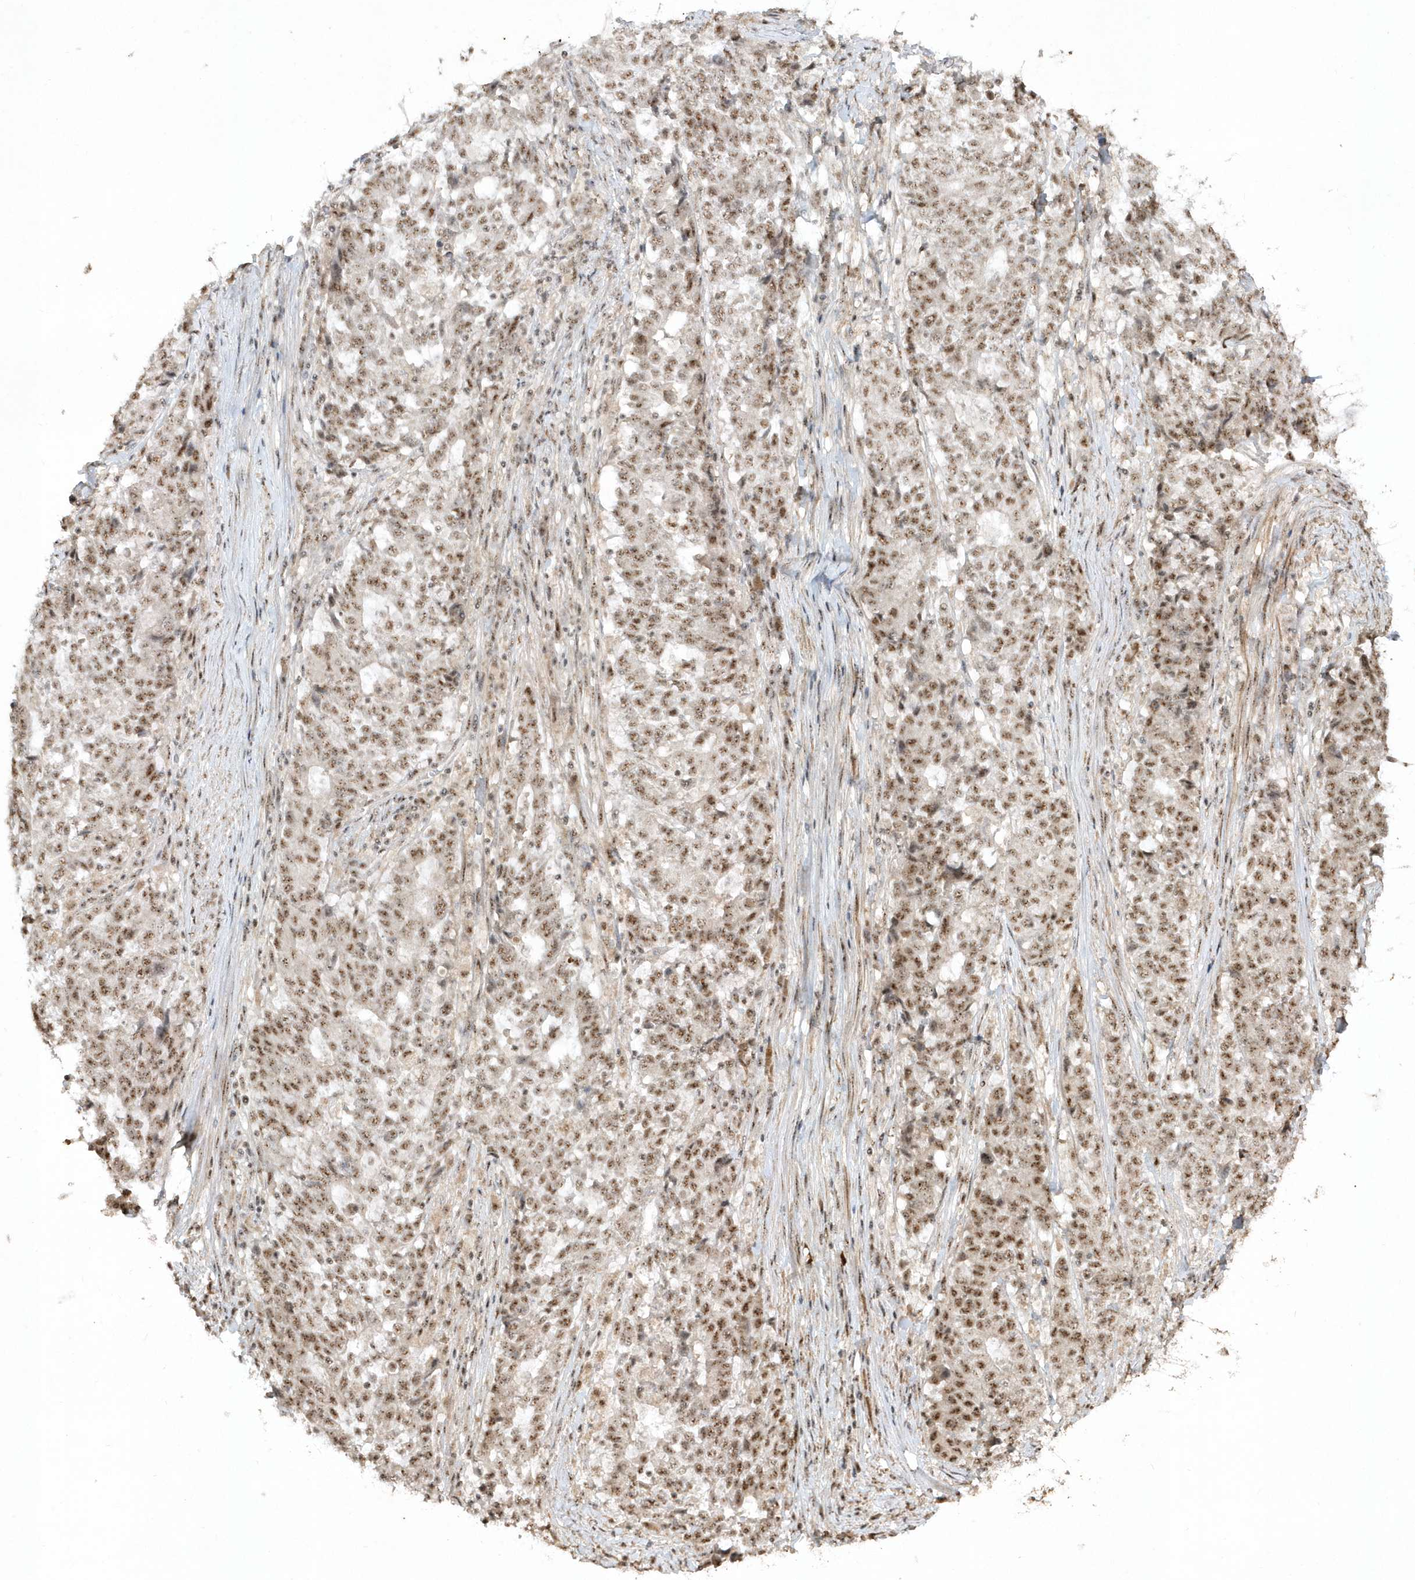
{"staining": {"intensity": "moderate", "quantity": ">75%", "location": "nuclear"}, "tissue": "stomach cancer", "cell_type": "Tumor cells", "image_type": "cancer", "snomed": [{"axis": "morphology", "description": "Adenocarcinoma, NOS"}, {"axis": "topography", "description": "Stomach"}], "caption": "Protein analysis of stomach cancer tissue displays moderate nuclear positivity in about >75% of tumor cells.", "gene": "POLR3B", "patient": {"sex": "male", "age": 59}}